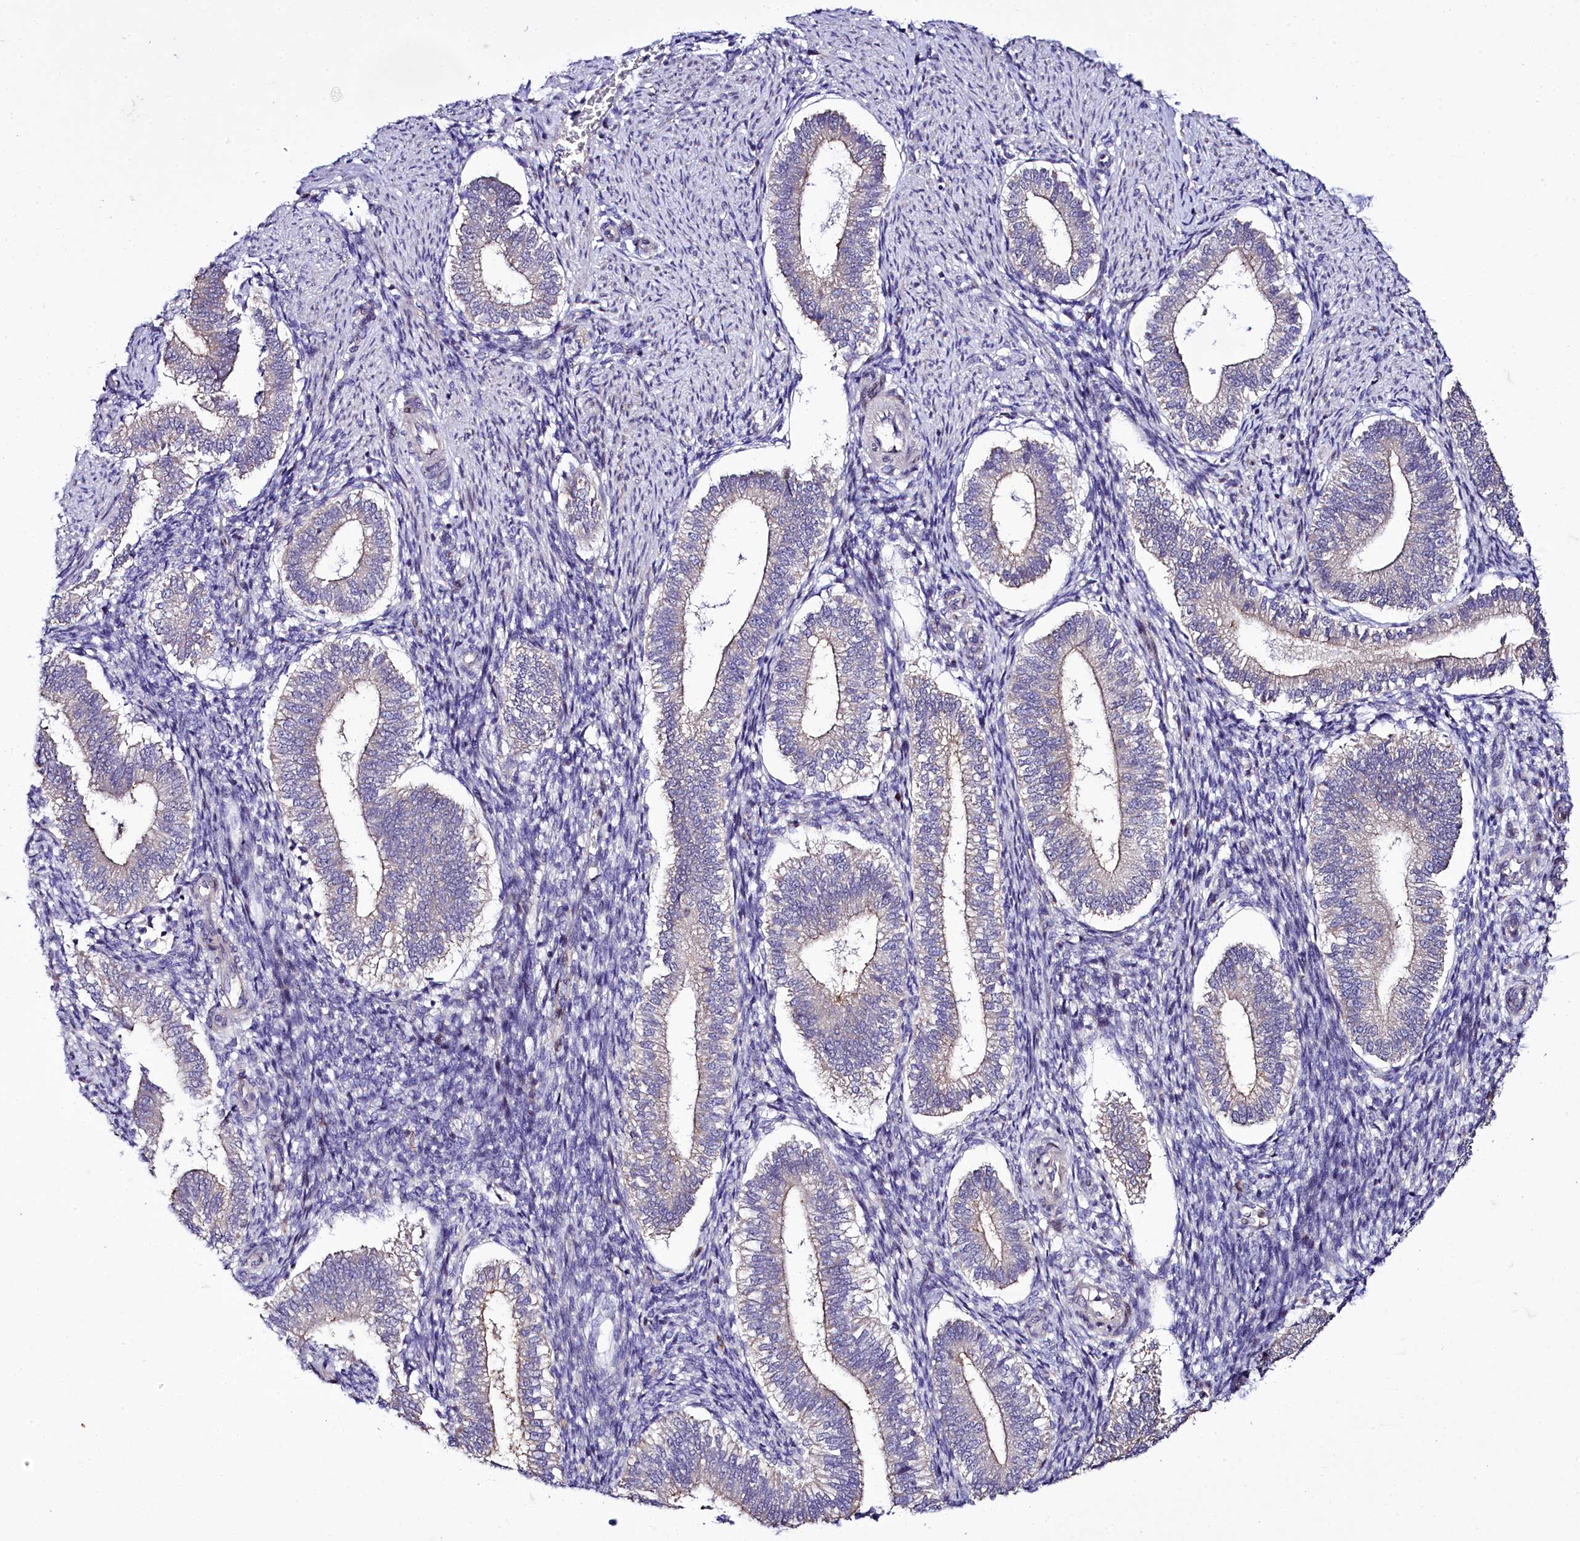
{"staining": {"intensity": "negative", "quantity": "none", "location": "none"}, "tissue": "endometrium", "cell_type": "Cells in endometrial stroma", "image_type": "normal", "snomed": [{"axis": "morphology", "description": "Normal tissue, NOS"}, {"axis": "topography", "description": "Endometrium"}], "caption": "Cells in endometrial stroma show no significant protein staining in normal endometrium.", "gene": "ZC3H12C", "patient": {"sex": "female", "age": 25}}